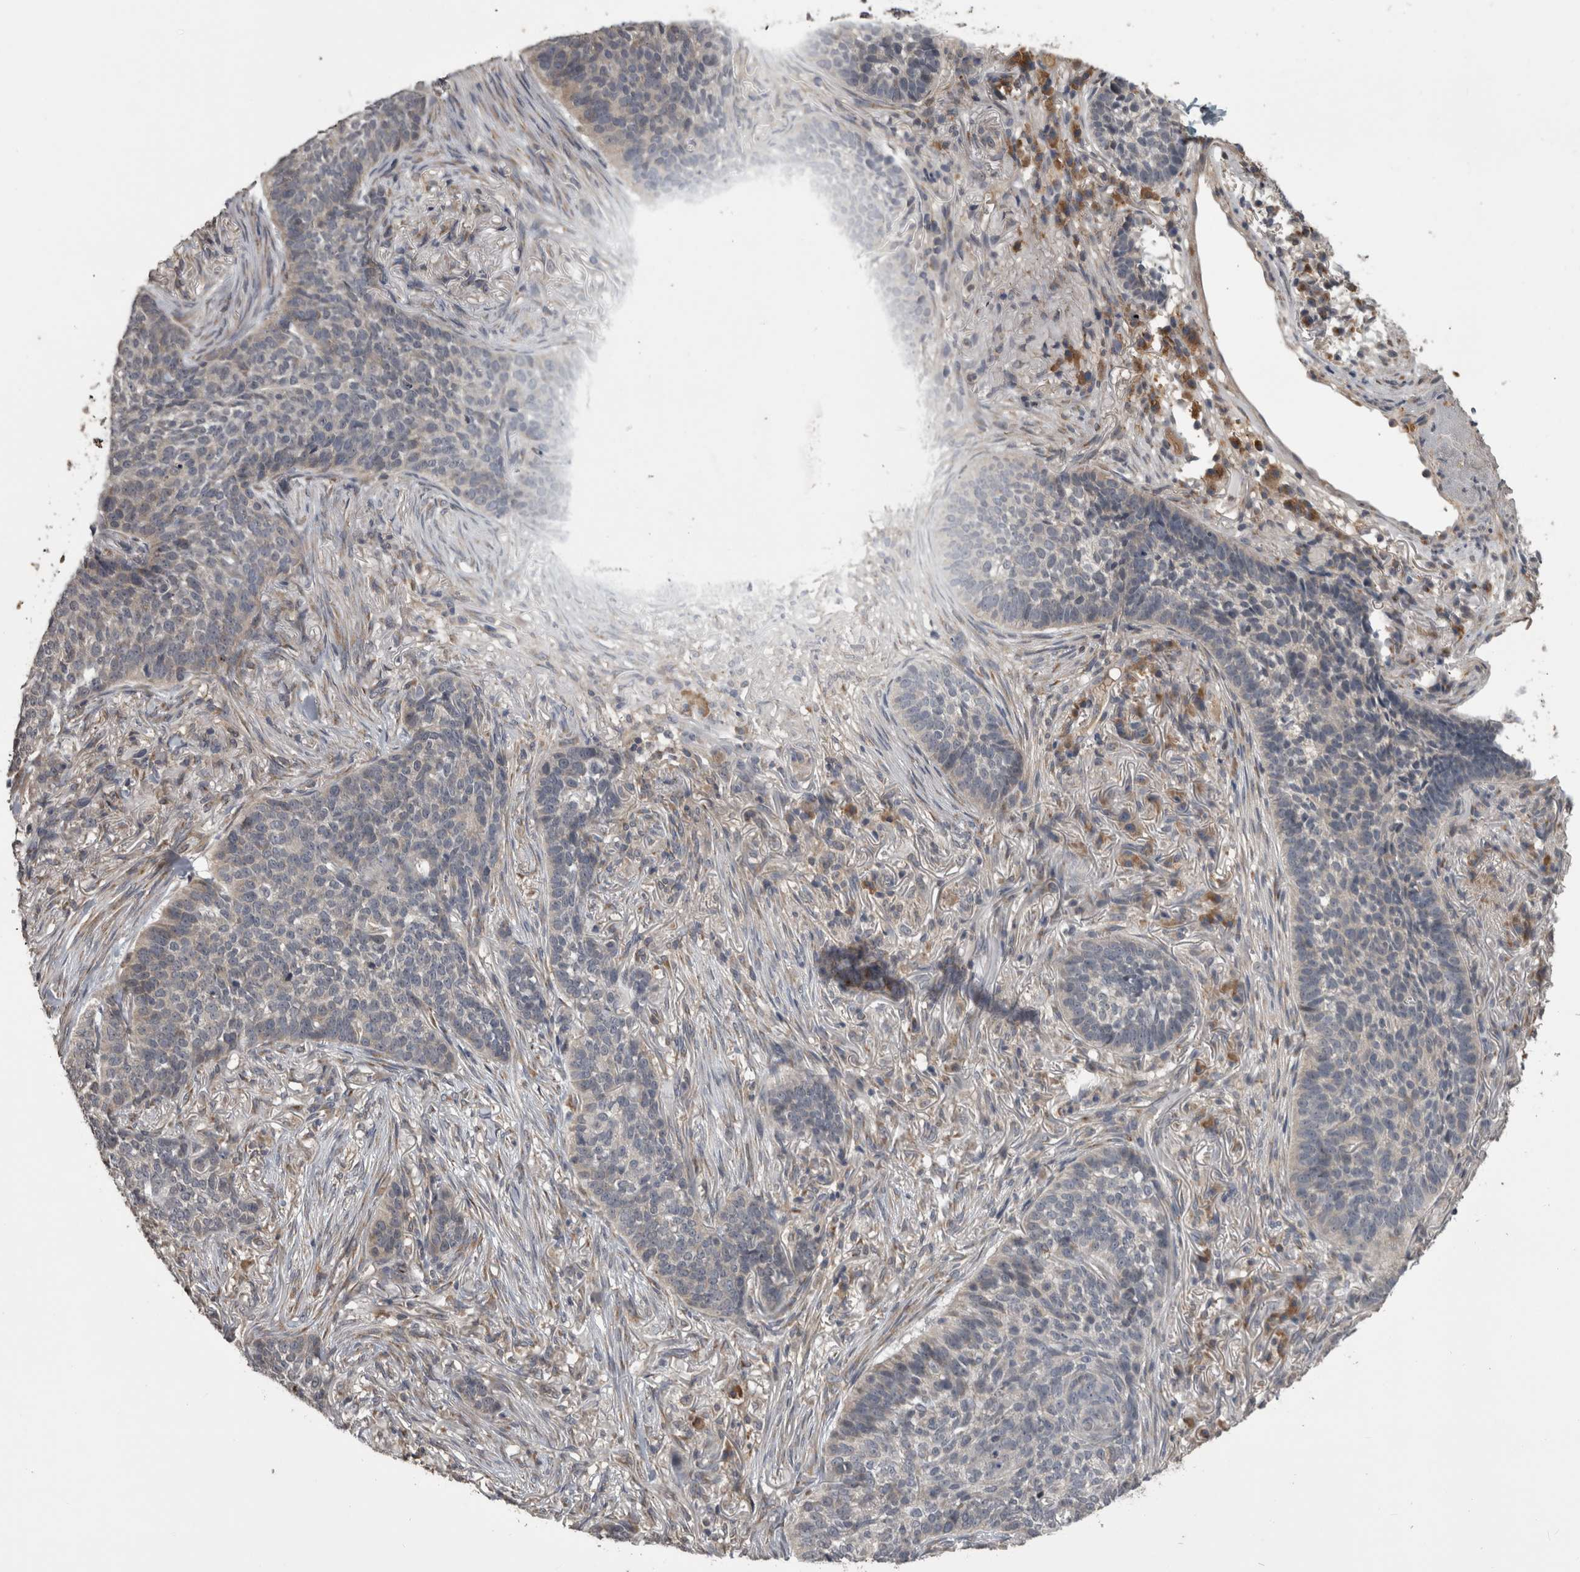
{"staining": {"intensity": "negative", "quantity": "none", "location": "none"}, "tissue": "skin cancer", "cell_type": "Tumor cells", "image_type": "cancer", "snomed": [{"axis": "morphology", "description": "Basal cell carcinoma"}, {"axis": "topography", "description": "Skin"}], "caption": "Immunohistochemistry histopathology image of neoplastic tissue: skin cancer (basal cell carcinoma) stained with DAB (3,3'-diaminobenzidine) demonstrates no significant protein expression in tumor cells.", "gene": "ANXA13", "patient": {"sex": "male", "age": 85}}